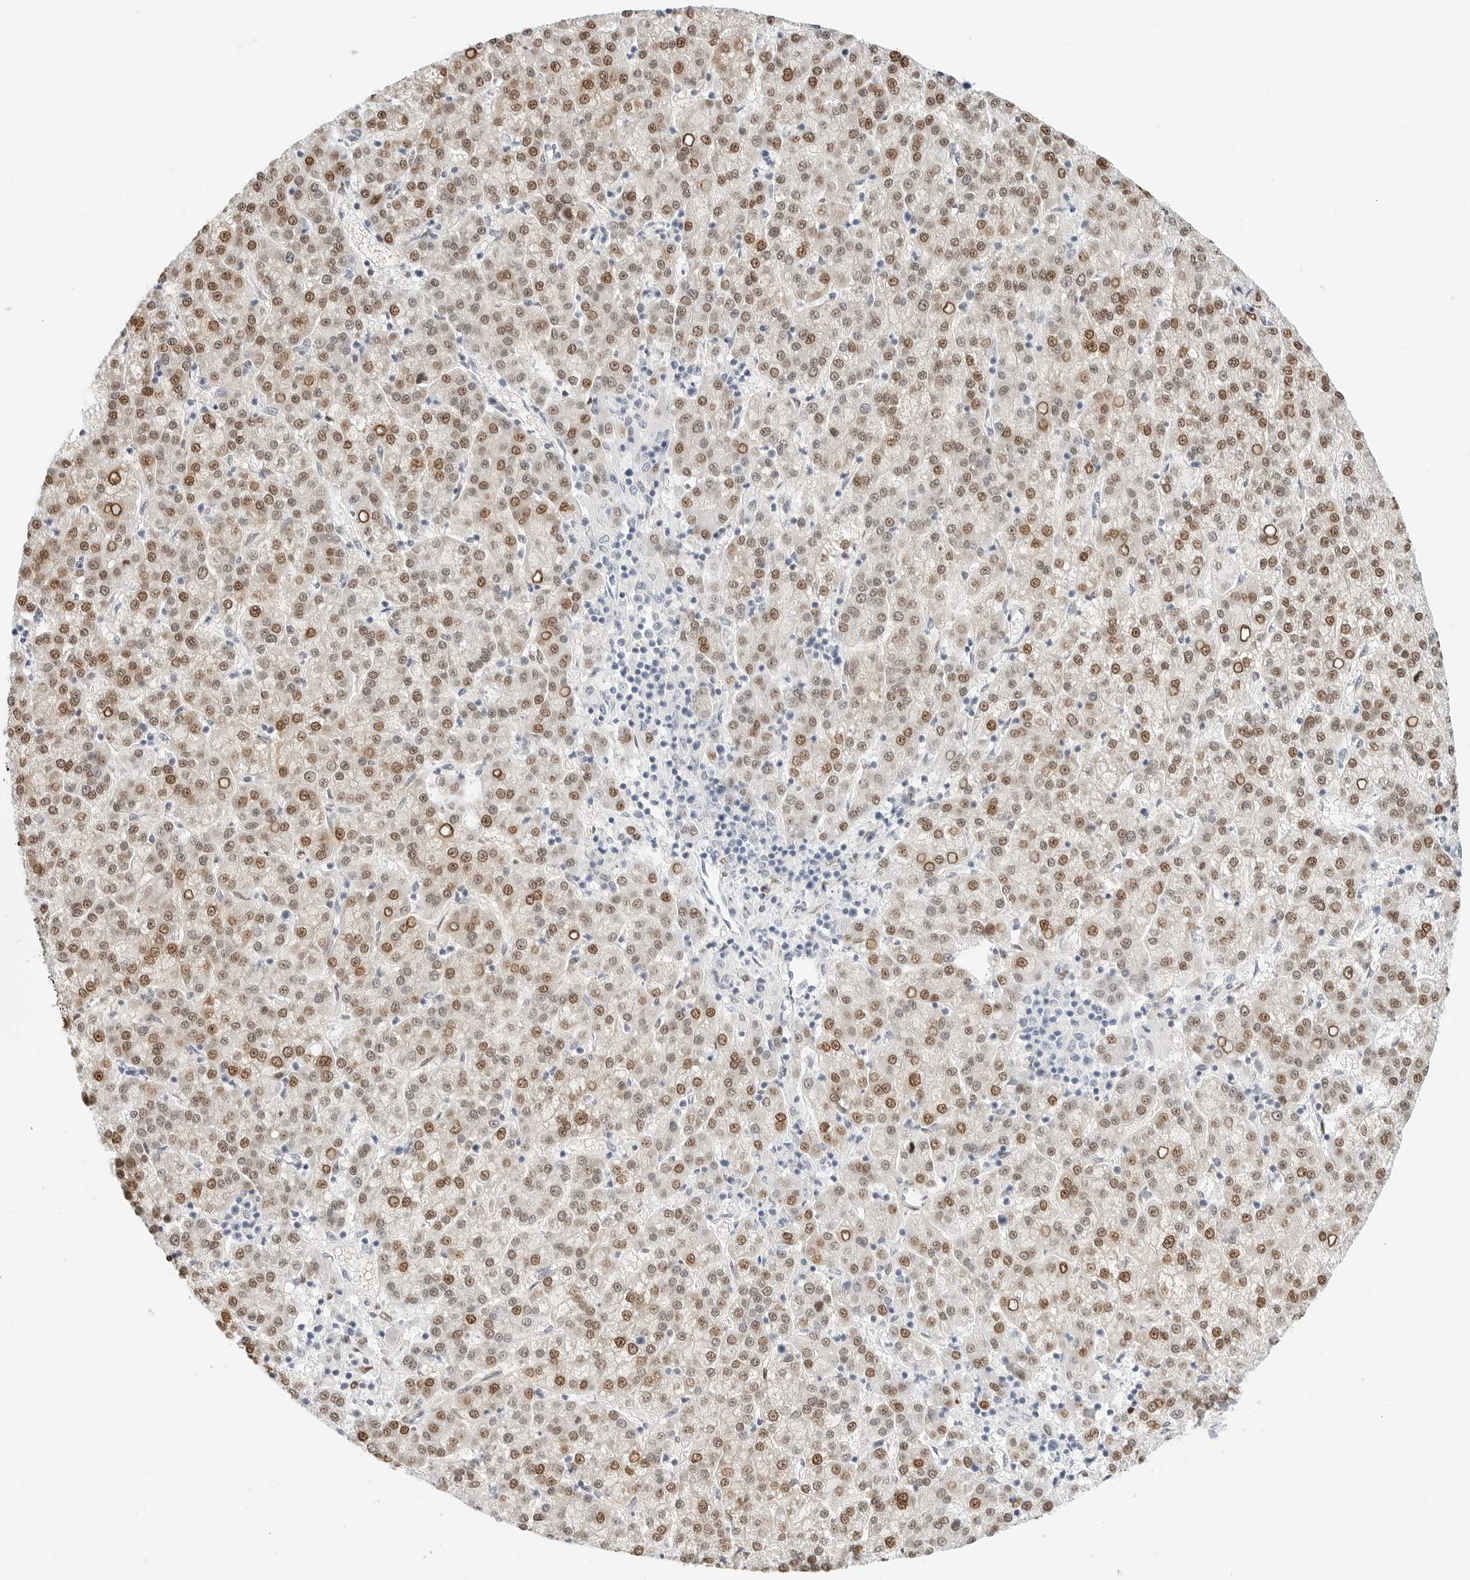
{"staining": {"intensity": "moderate", "quantity": ">75%", "location": "nuclear"}, "tissue": "liver cancer", "cell_type": "Tumor cells", "image_type": "cancer", "snomed": [{"axis": "morphology", "description": "Carcinoma, Hepatocellular, NOS"}, {"axis": "topography", "description": "Liver"}], "caption": "Human liver hepatocellular carcinoma stained for a protein (brown) exhibits moderate nuclear positive staining in about >75% of tumor cells.", "gene": "SPIDR", "patient": {"sex": "female", "age": 58}}